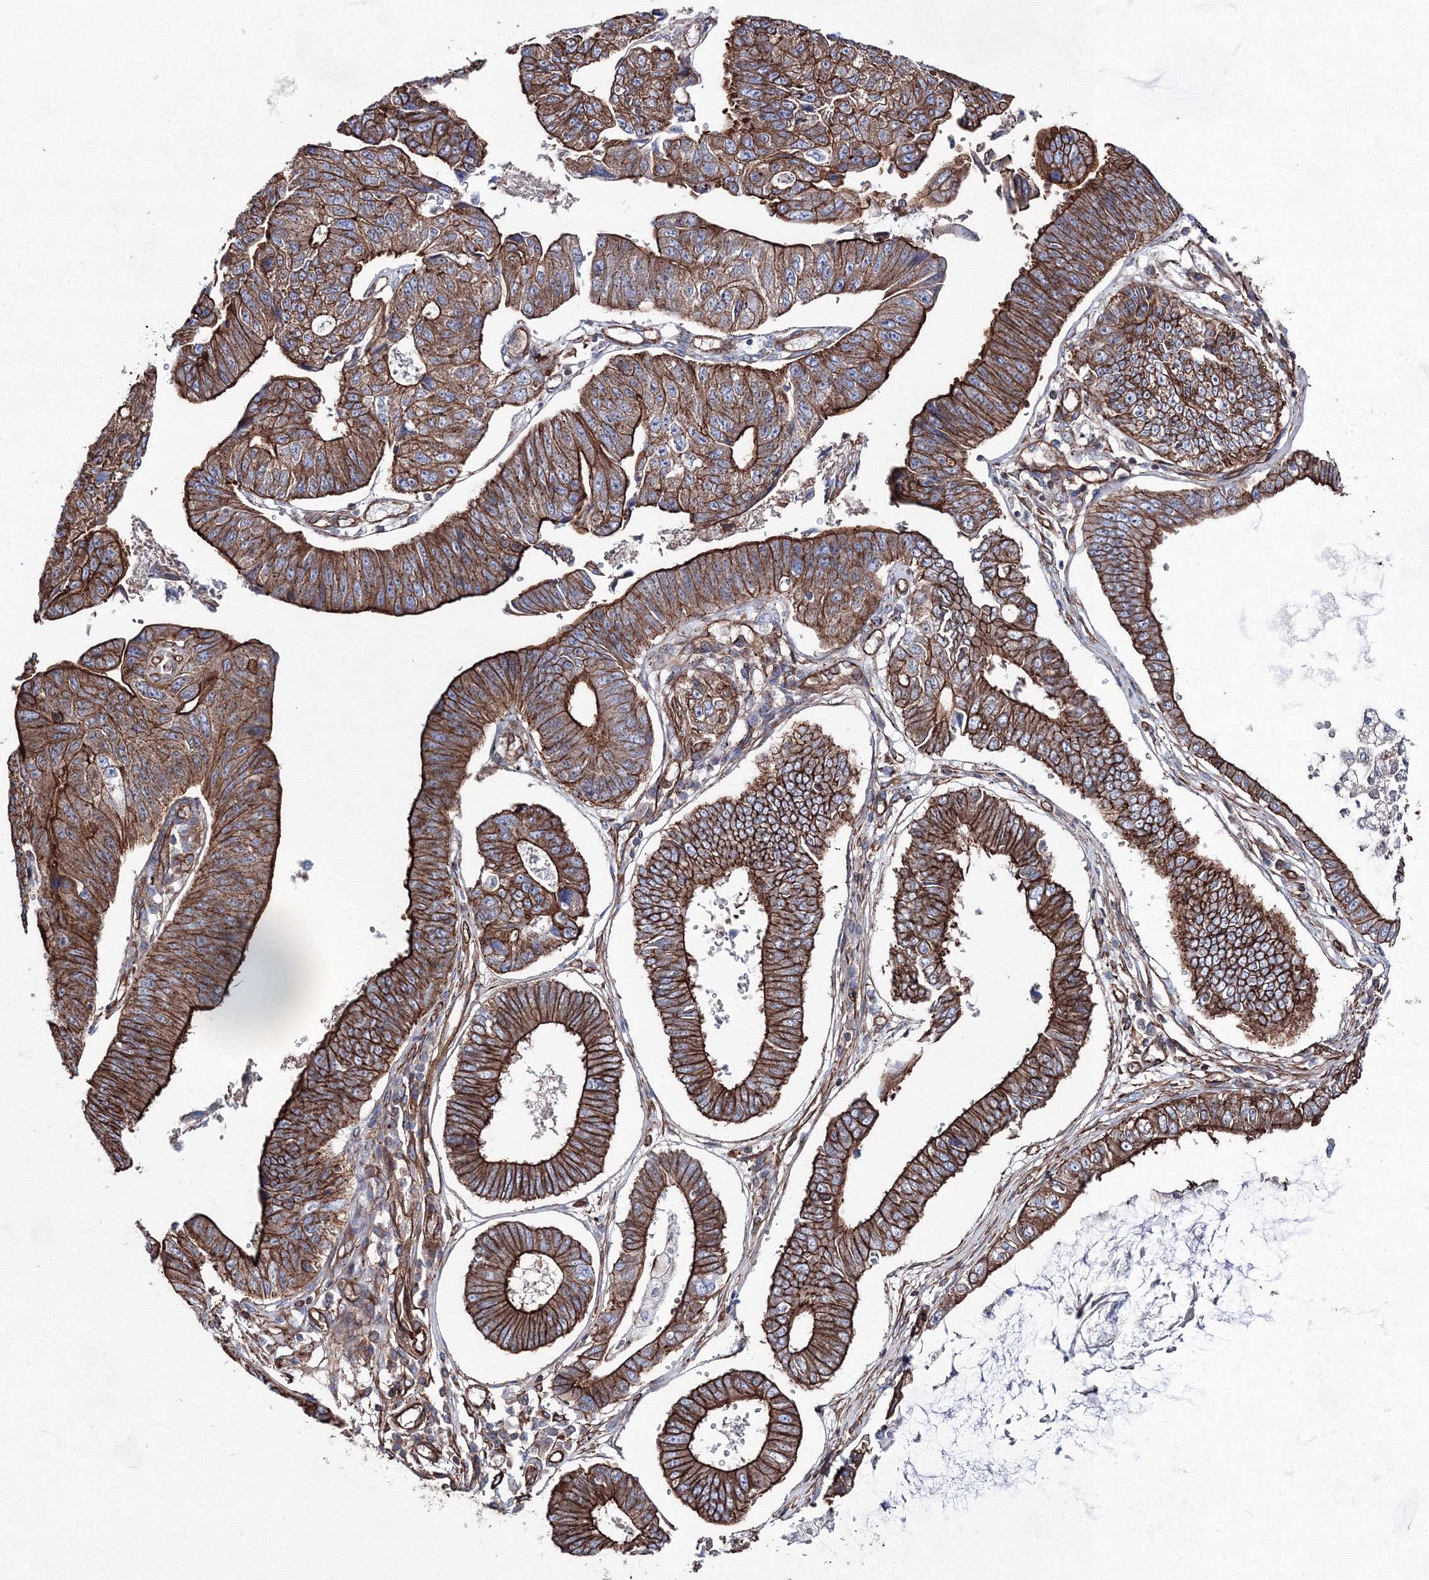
{"staining": {"intensity": "strong", "quantity": ">75%", "location": "cytoplasmic/membranous"}, "tissue": "stomach cancer", "cell_type": "Tumor cells", "image_type": "cancer", "snomed": [{"axis": "morphology", "description": "Adenocarcinoma, NOS"}, {"axis": "topography", "description": "Stomach"}], "caption": "Brown immunohistochemical staining in human stomach cancer (adenocarcinoma) exhibits strong cytoplasmic/membranous expression in approximately >75% of tumor cells.", "gene": "ANKRD37", "patient": {"sex": "male", "age": 59}}